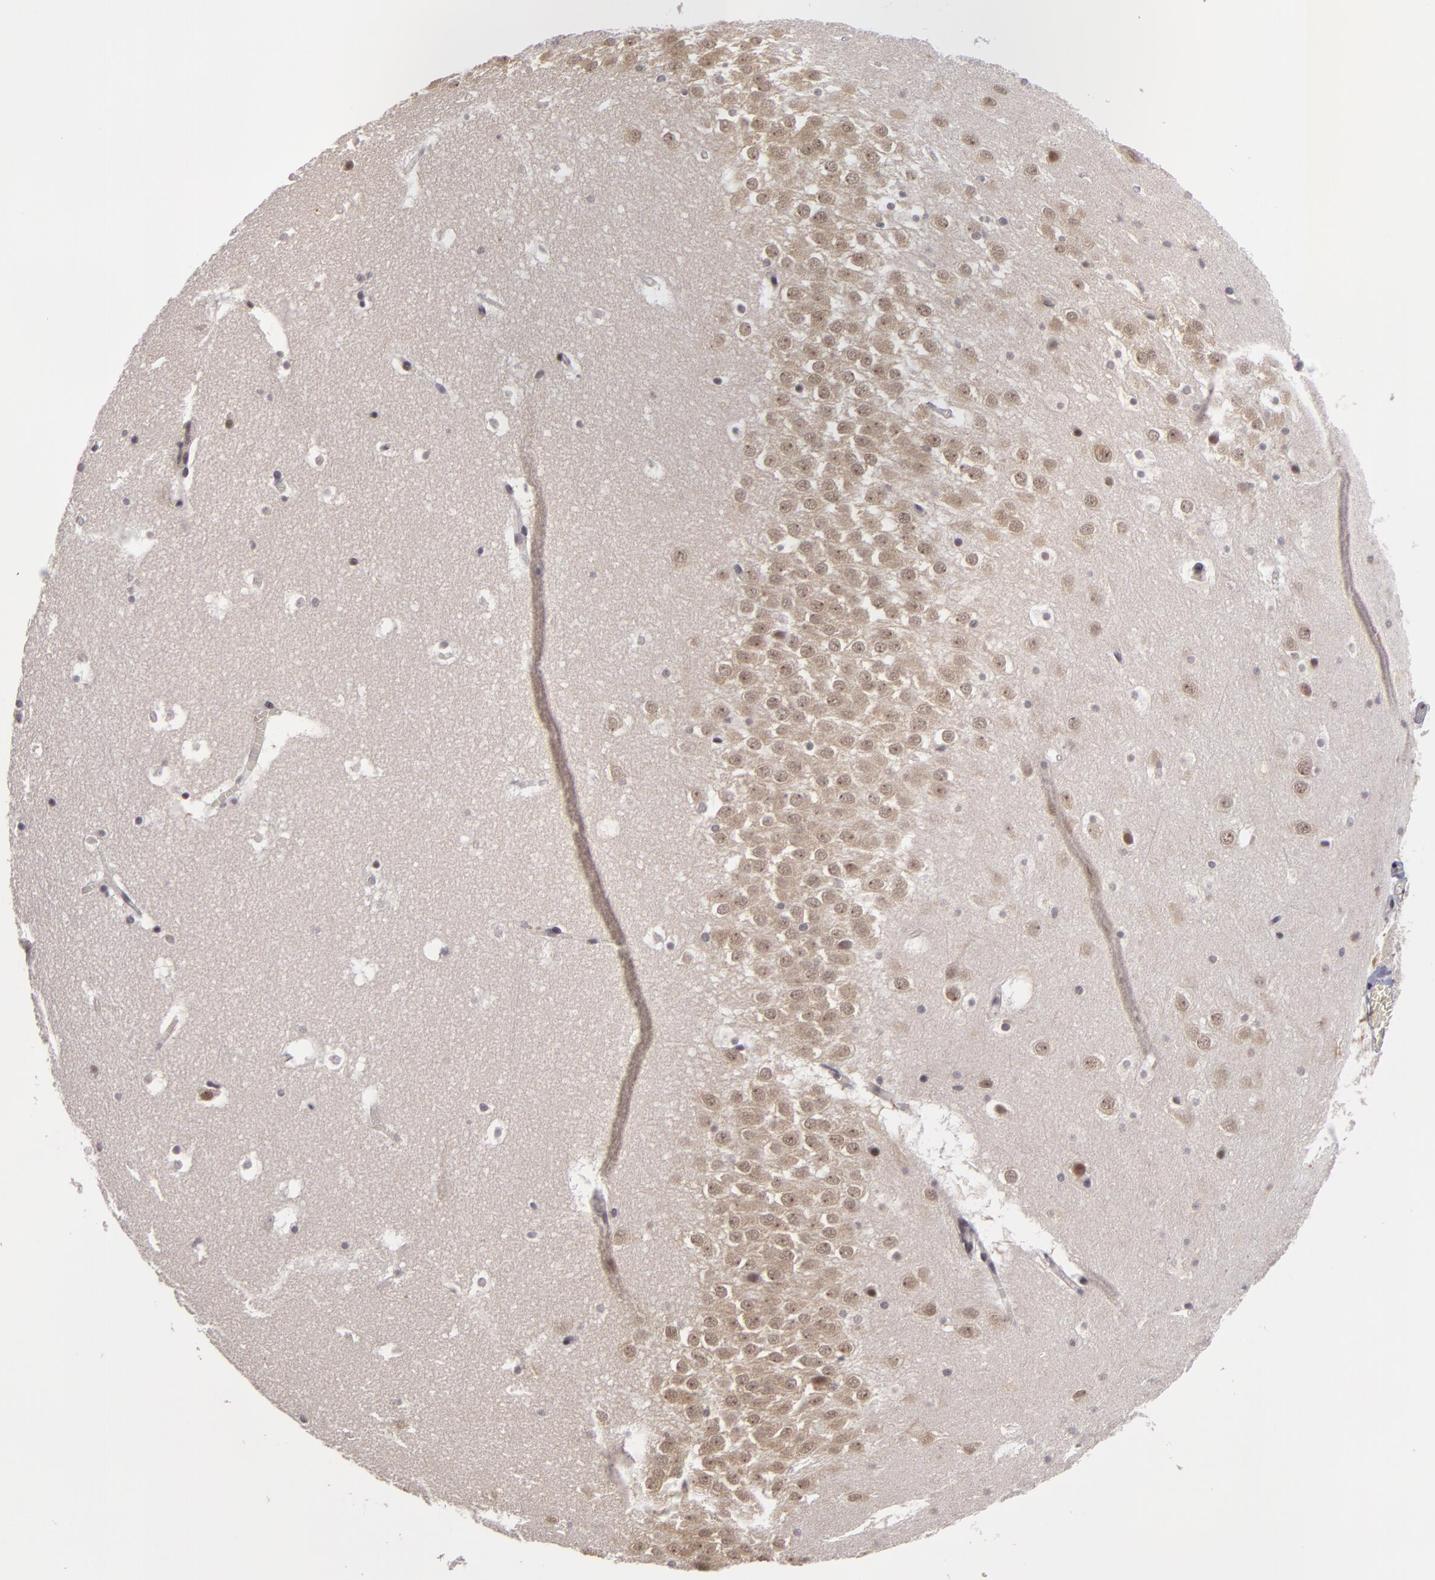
{"staining": {"intensity": "weak", "quantity": "<25%", "location": "nuclear"}, "tissue": "hippocampus", "cell_type": "Glial cells", "image_type": "normal", "snomed": [{"axis": "morphology", "description": "Normal tissue, NOS"}, {"axis": "topography", "description": "Hippocampus"}], "caption": "Micrograph shows no protein staining in glial cells of unremarkable hippocampus.", "gene": "ZNF133", "patient": {"sex": "male", "age": 45}}